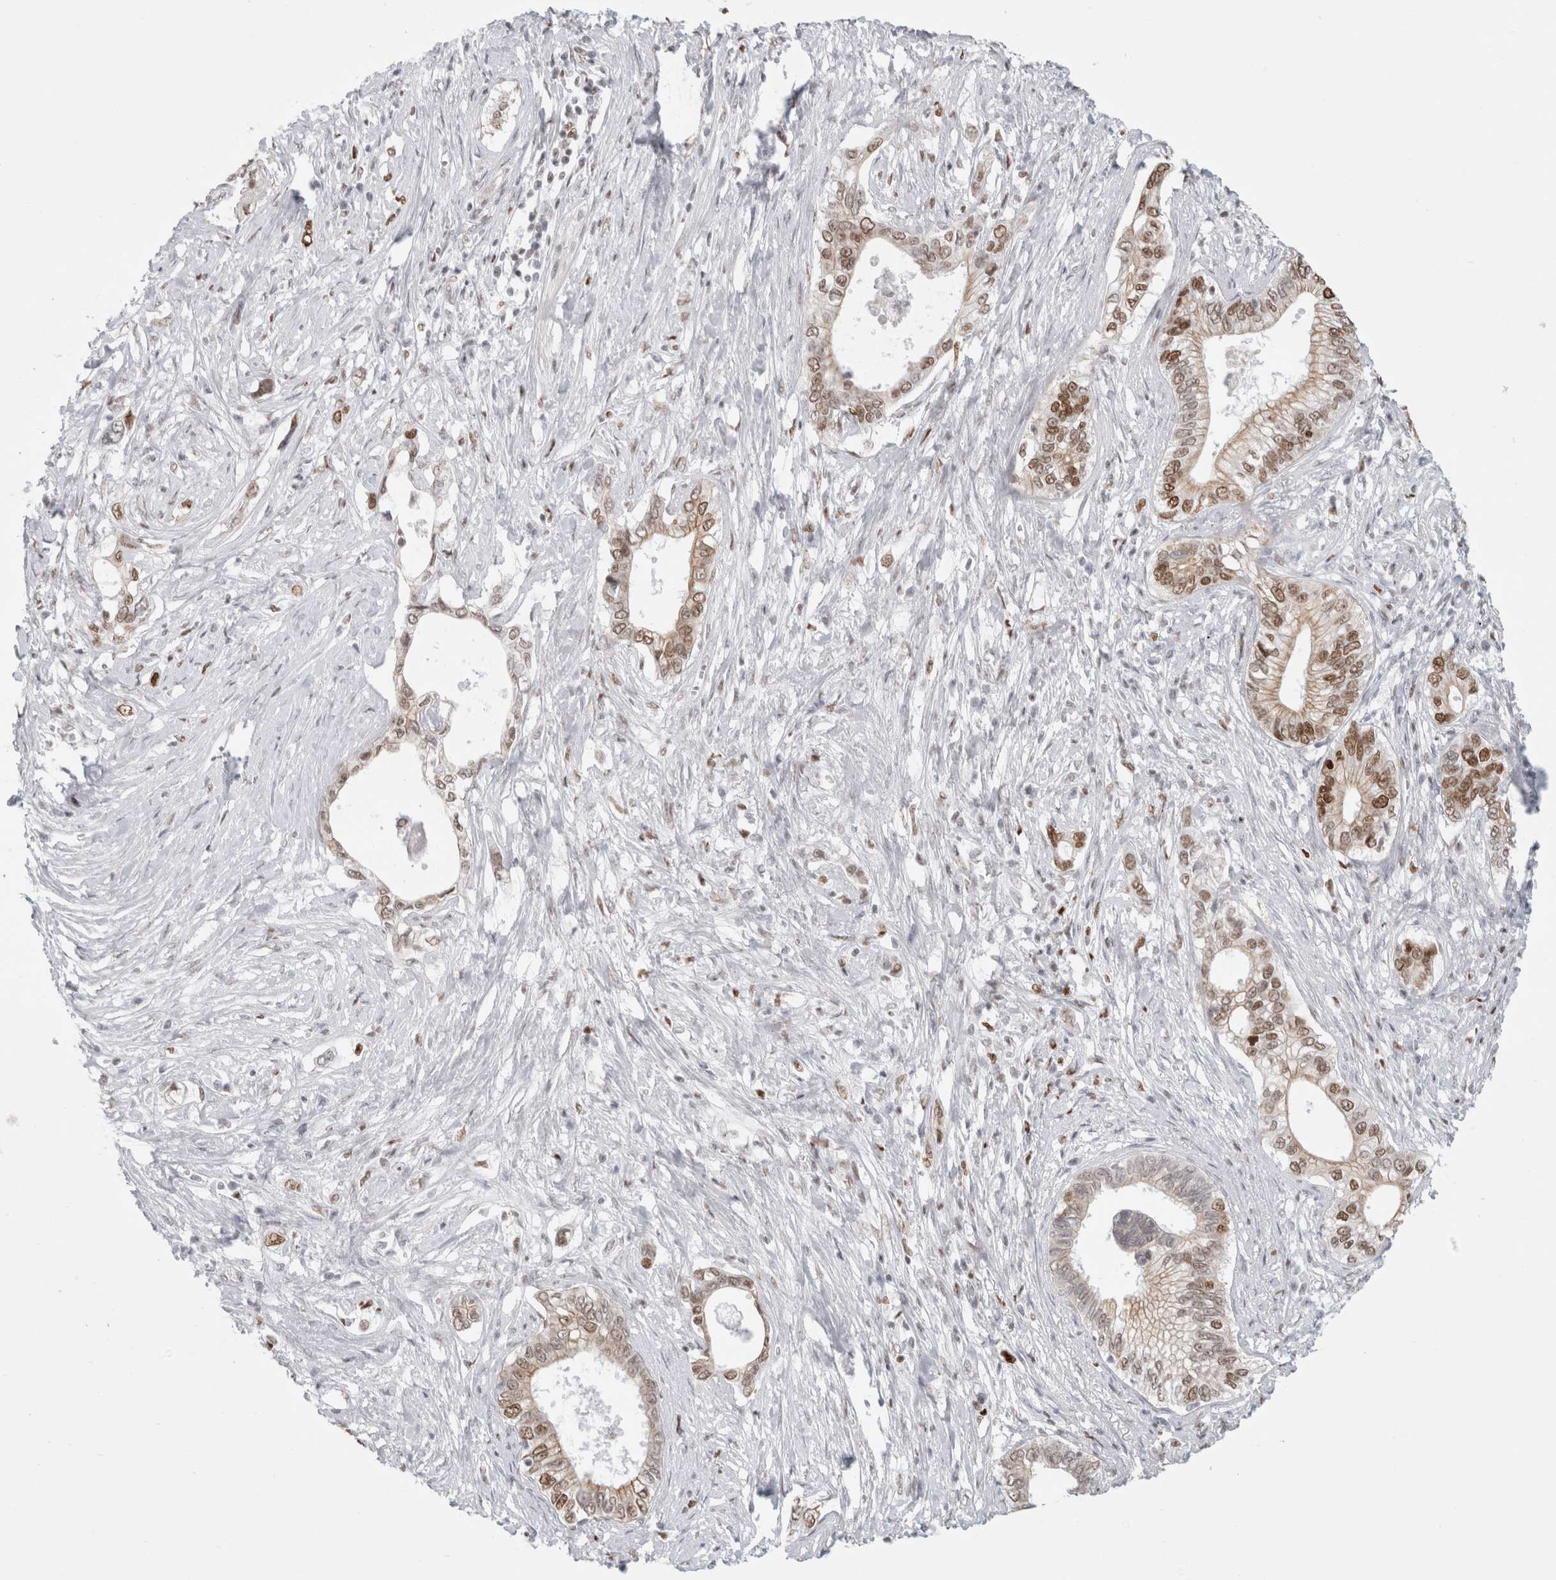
{"staining": {"intensity": "moderate", "quantity": ">75%", "location": "nuclear"}, "tissue": "pancreatic cancer", "cell_type": "Tumor cells", "image_type": "cancer", "snomed": [{"axis": "morphology", "description": "Normal tissue, NOS"}, {"axis": "morphology", "description": "Adenocarcinoma, NOS"}, {"axis": "topography", "description": "Pancreas"}, {"axis": "topography", "description": "Peripheral nerve tissue"}], "caption": "Tumor cells display medium levels of moderate nuclear staining in about >75% of cells in human pancreatic adenocarcinoma.", "gene": "SMARCC1", "patient": {"sex": "male", "age": 59}}